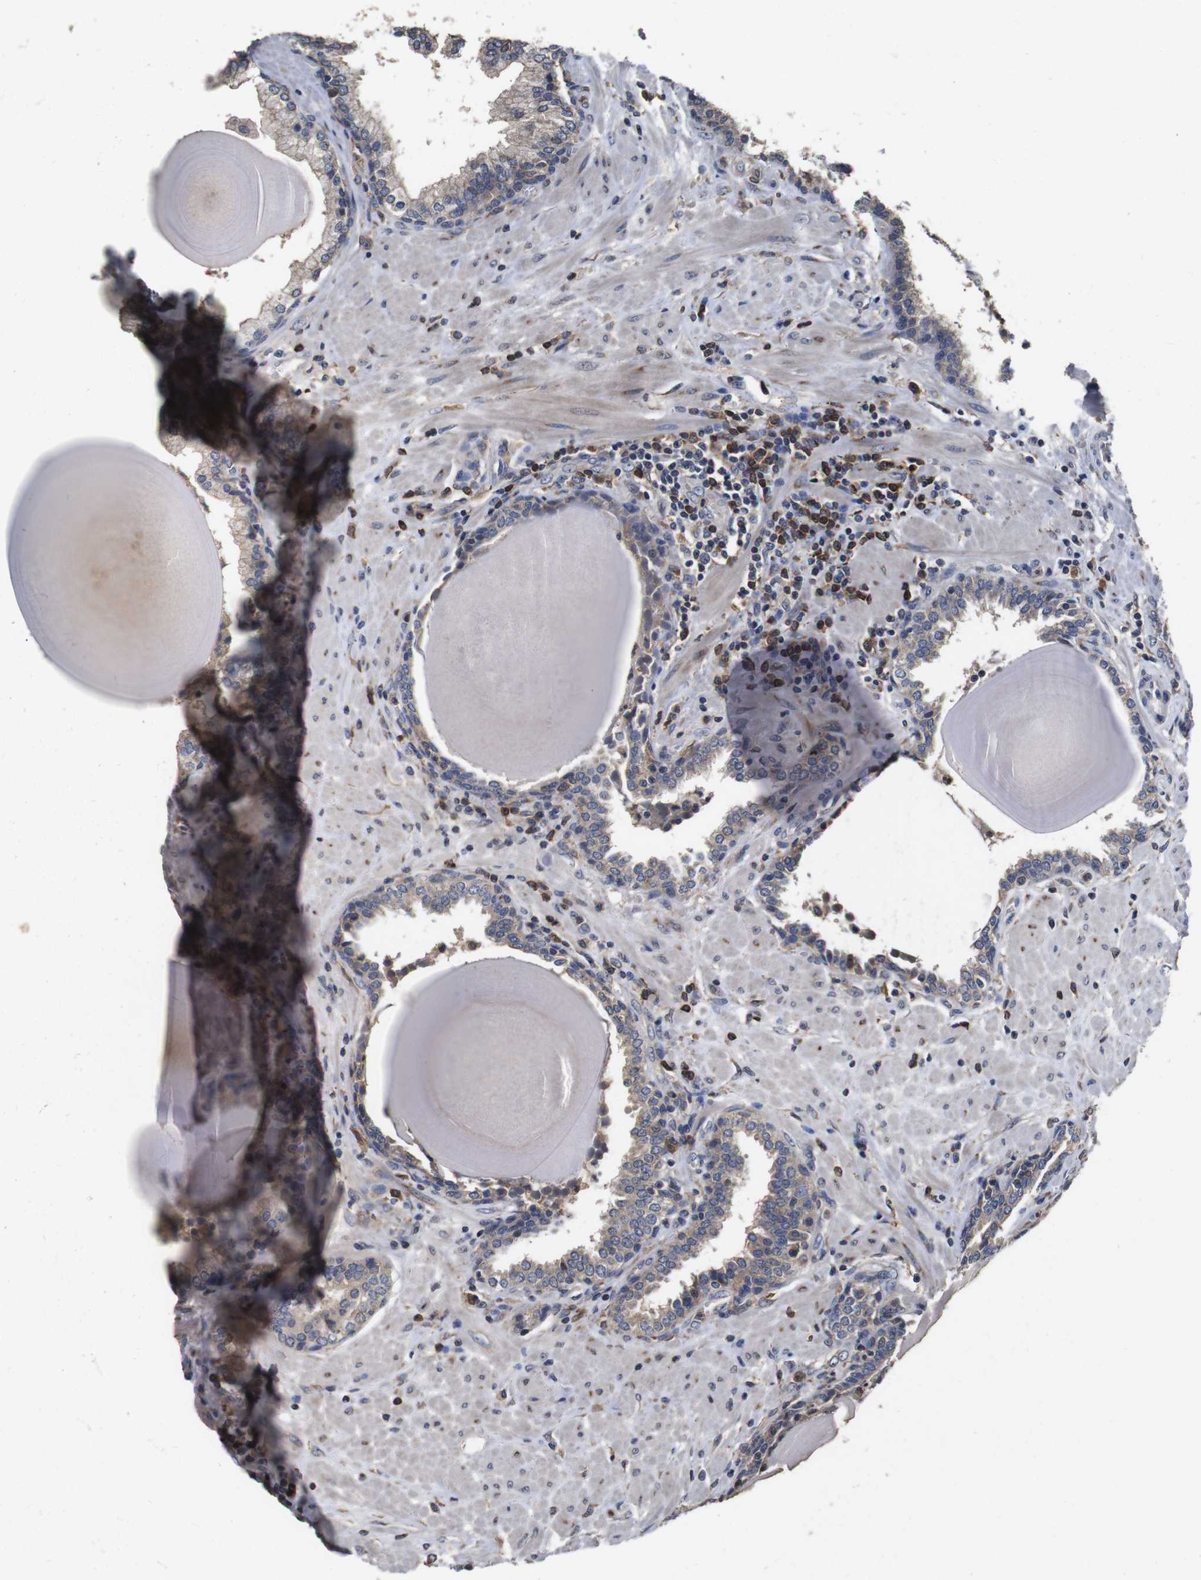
{"staining": {"intensity": "weak", "quantity": "25%-75%", "location": "cytoplasmic/membranous"}, "tissue": "prostate", "cell_type": "Glandular cells", "image_type": "normal", "snomed": [{"axis": "morphology", "description": "Normal tissue, NOS"}, {"axis": "topography", "description": "Prostate"}], "caption": "Protein staining shows weak cytoplasmic/membranous positivity in approximately 25%-75% of glandular cells in normal prostate.", "gene": "ARHGAP24", "patient": {"sex": "male", "age": 51}}